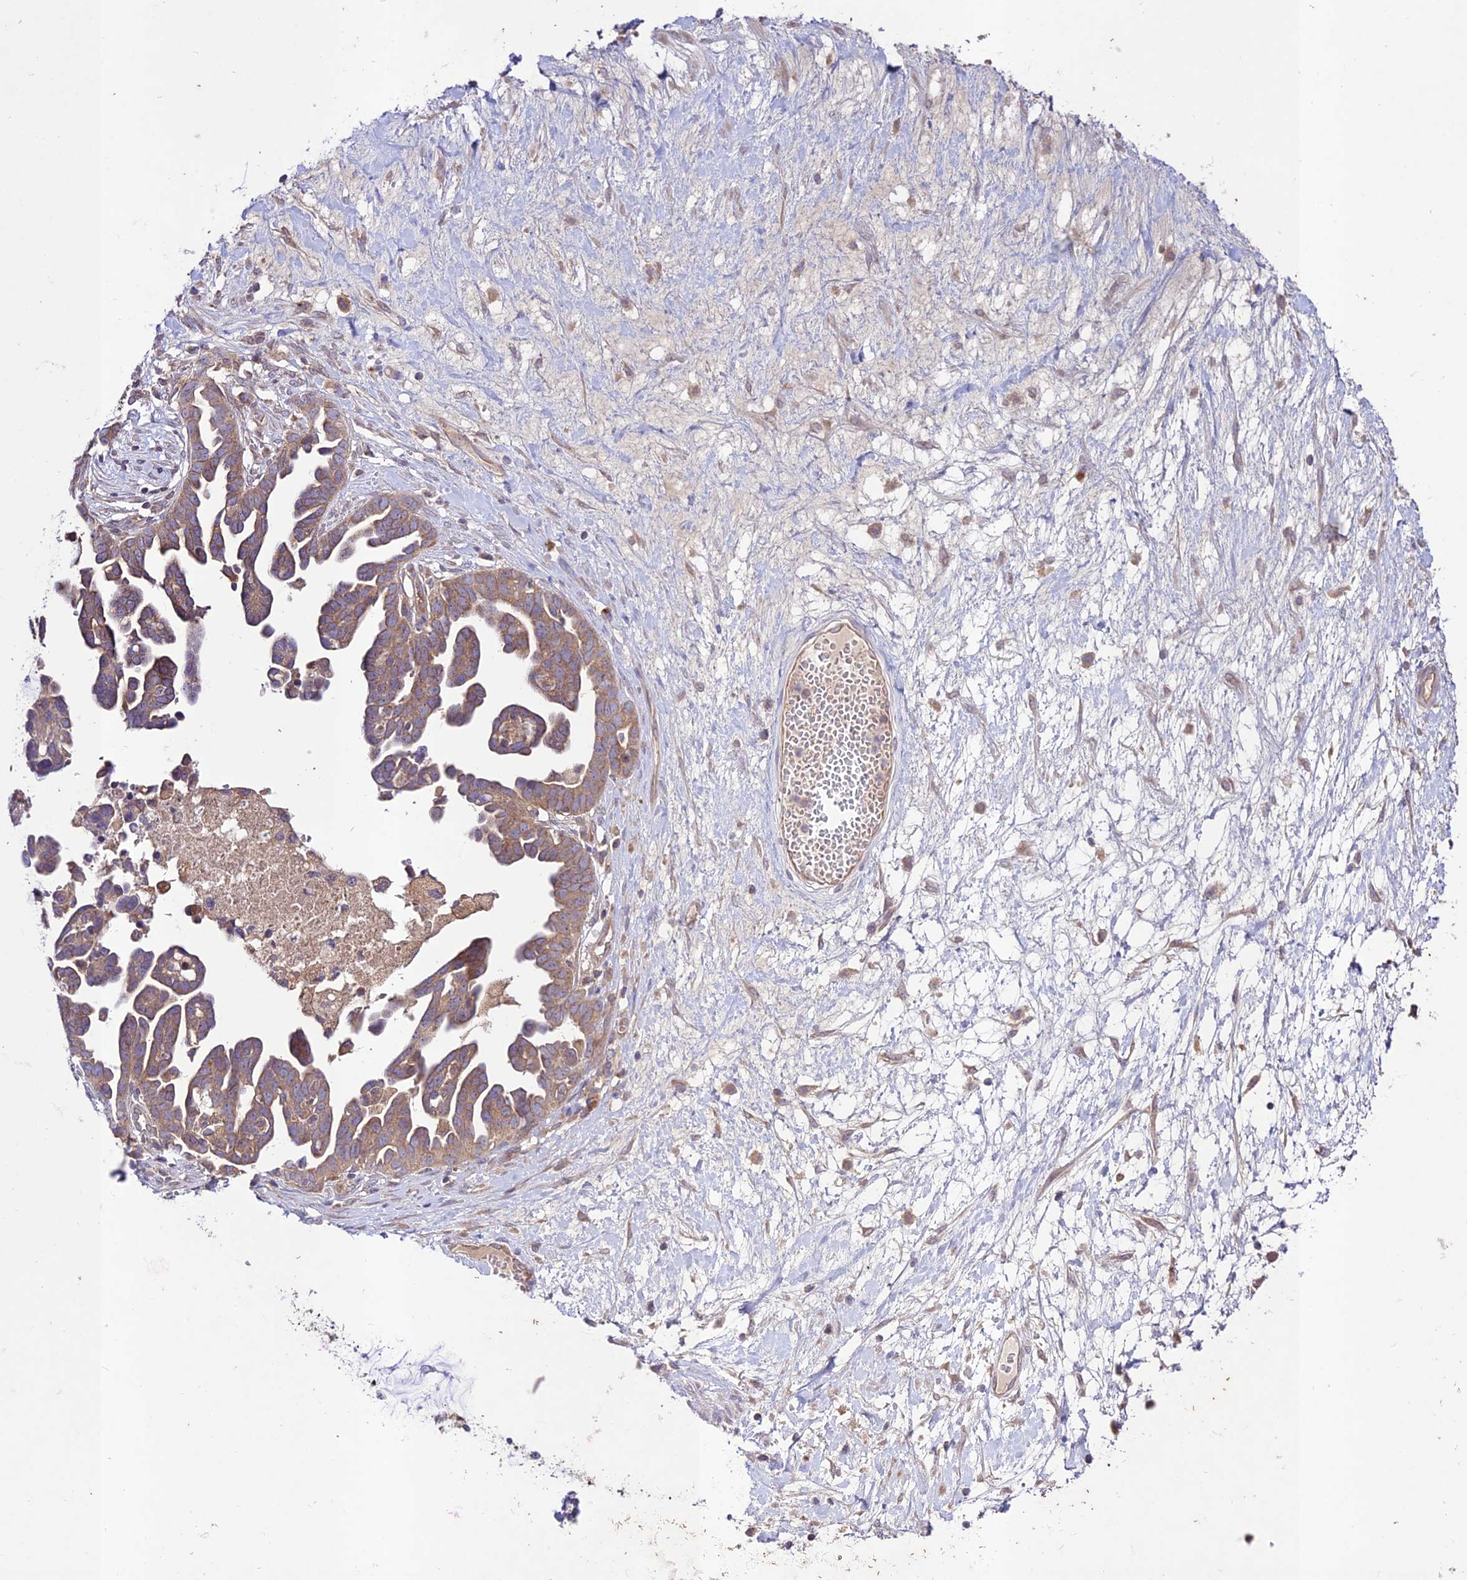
{"staining": {"intensity": "weak", "quantity": ">75%", "location": "cytoplasmic/membranous"}, "tissue": "ovarian cancer", "cell_type": "Tumor cells", "image_type": "cancer", "snomed": [{"axis": "morphology", "description": "Cystadenocarcinoma, serous, NOS"}, {"axis": "topography", "description": "Ovary"}], "caption": "Immunohistochemistry photomicrograph of neoplastic tissue: human ovarian serous cystadenocarcinoma stained using immunohistochemistry reveals low levels of weak protein expression localized specifically in the cytoplasmic/membranous of tumor cells, appearing as a cytoplasmic/membranous brown color.", "gene": "TMEM259", "patient": {"sex": "female", "age": 54}}